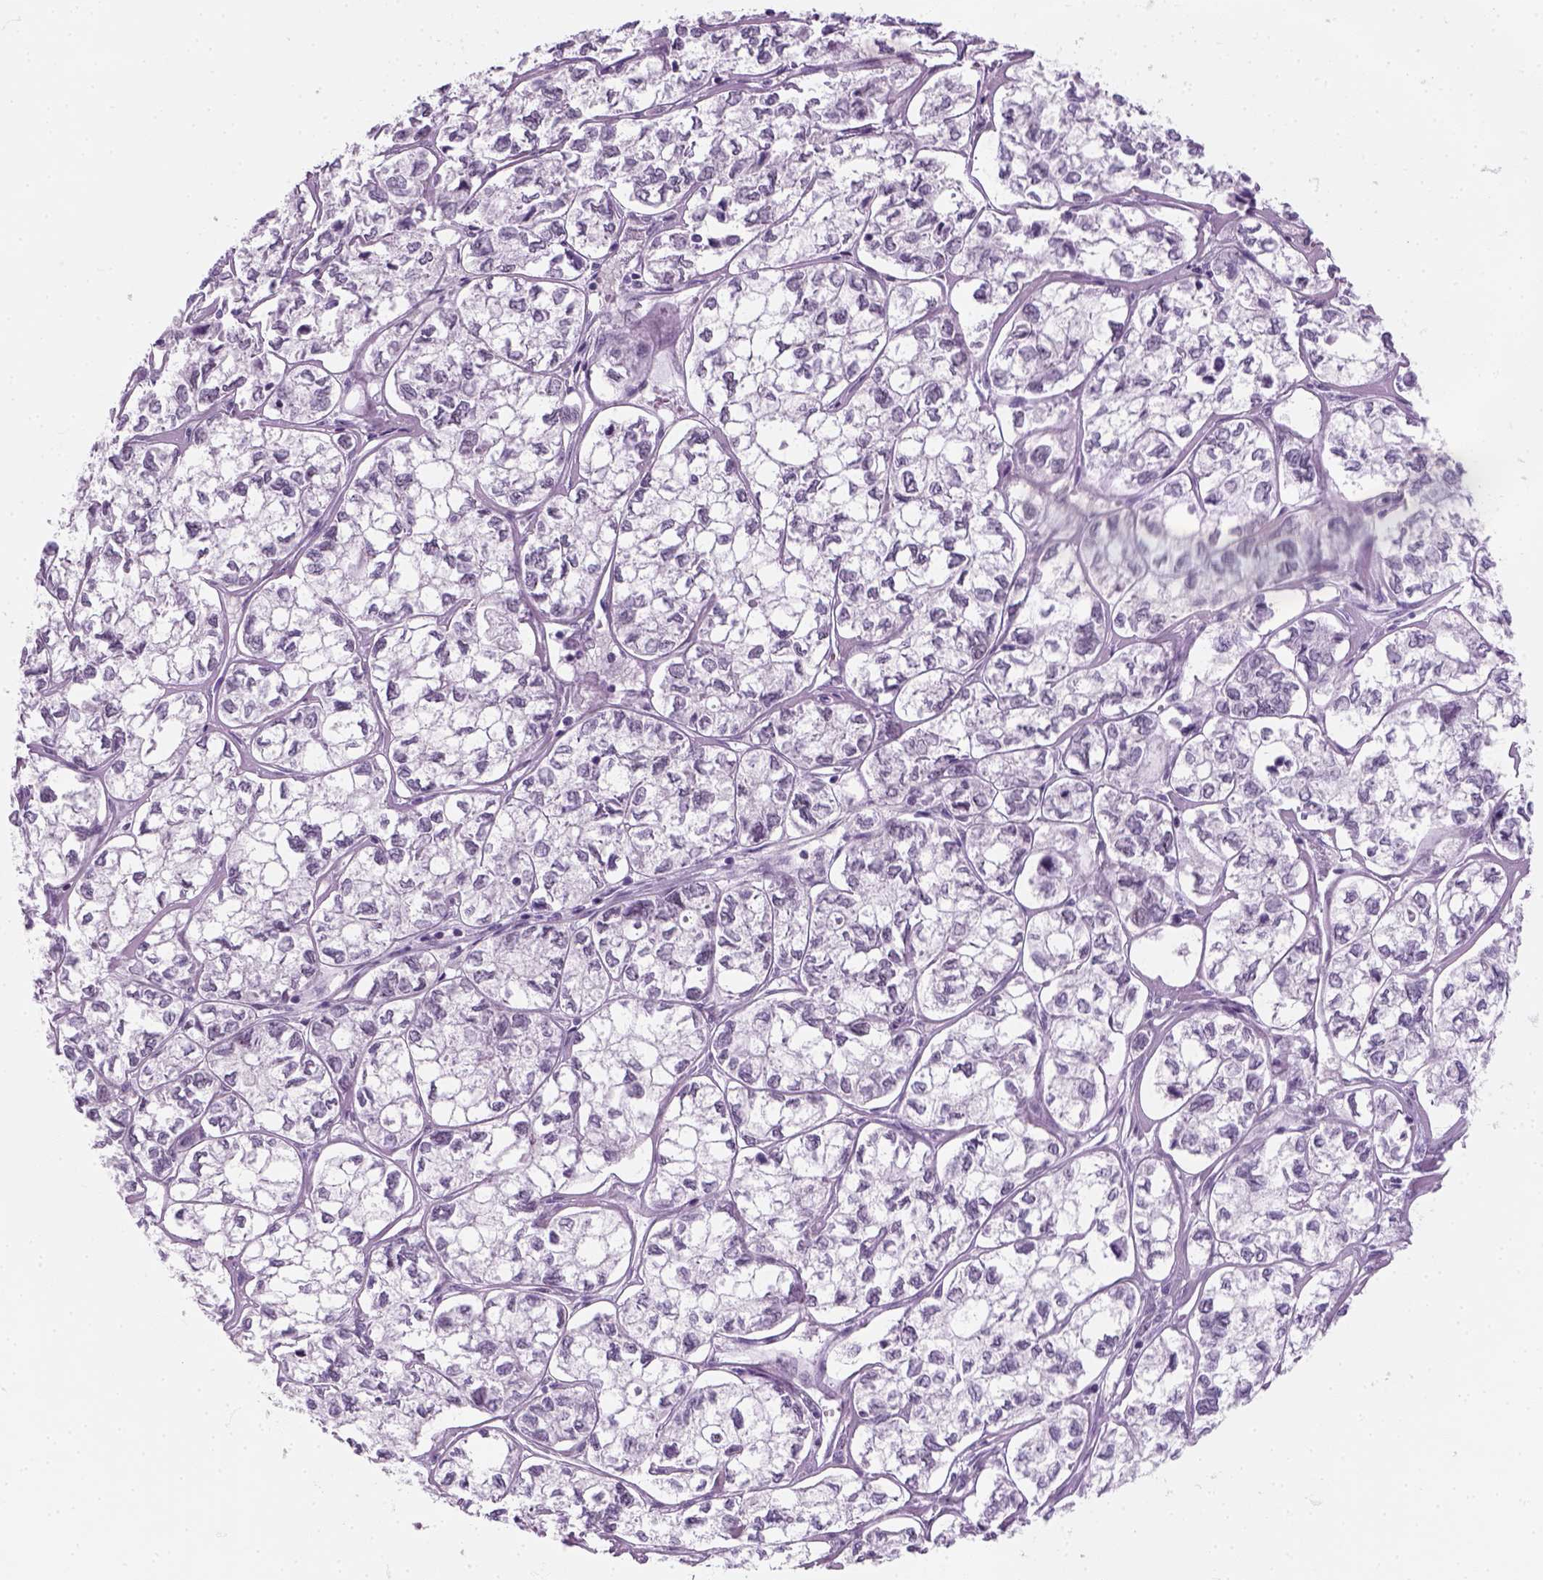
{"staining": {"intensity": "negative", "quantity": "none", "location": "none"}, "tissue": "ovarian cancer", "cell_type": "Tumor cells", "image_type": "cancer", "snomed": [{"axis": "morphology", "description": "Carcinoma, endometroid"}, {"axis": "topography", "description": "Ovary"}], "caption": "Protein analysis of endometroid carcinoma (ovarian) displays no significant positivity in tumor cells.", "gene": "ZNF865", "patient": {"sex": "female", "age": 64}}